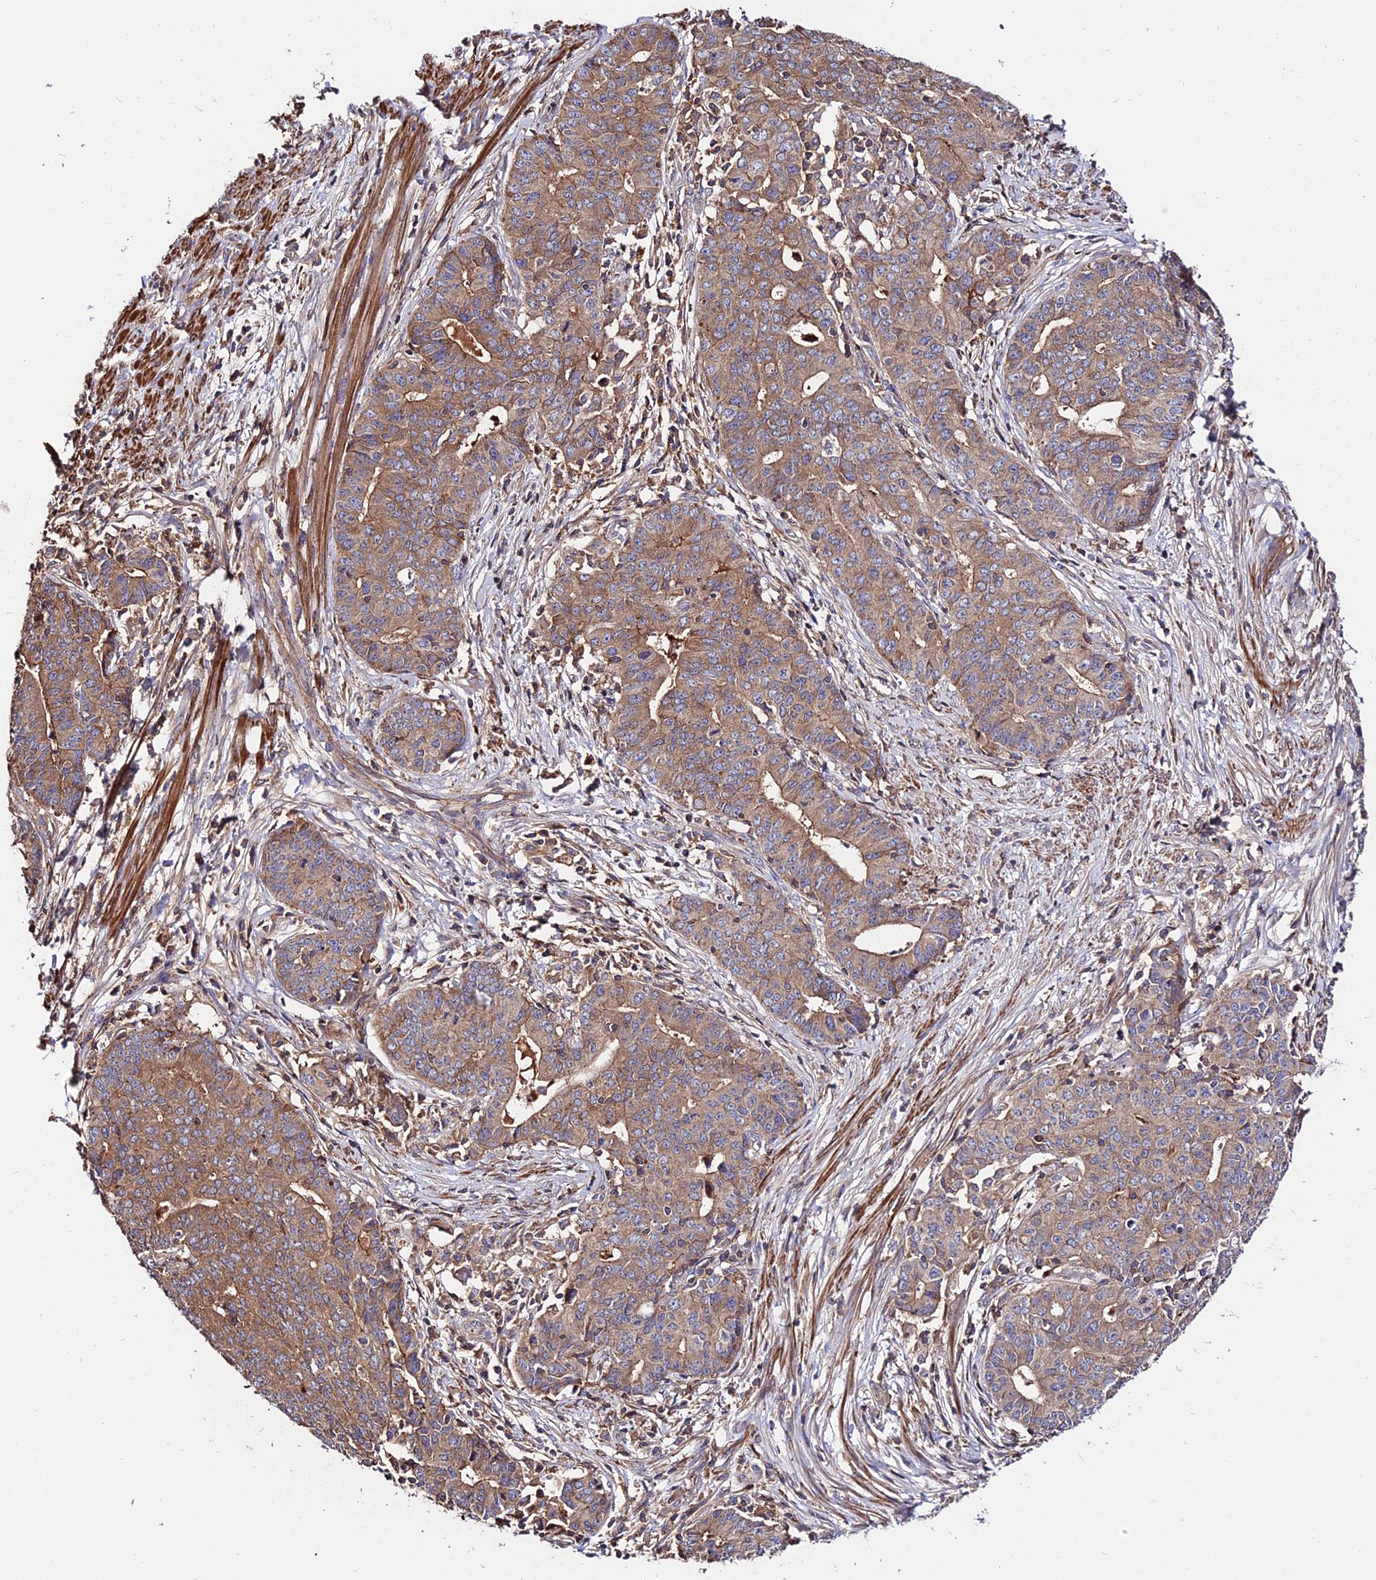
{"staining": {"intensity": "moderate", "quantity": ">75%", "location": "cytoplasmic/membranous"}, "tissue": "endometrial cancer", "cell_type": "Tumor cells", "image_type": "cancer", "snomed": [{"axis": "morphology", "description": "Adenocarcinoma, NOS"}, {"axis": "topography", "description": "Endometrium"}], "caption": "This histopathology image reveals immunohistochemistry staining of human adenocarcinoma (endometrial), with medium moderate cytoplasmic/membranous staining in about >75% of tumor cells.", "gene": "PYM1", "patient": {"sex": "female", "age": 59}}